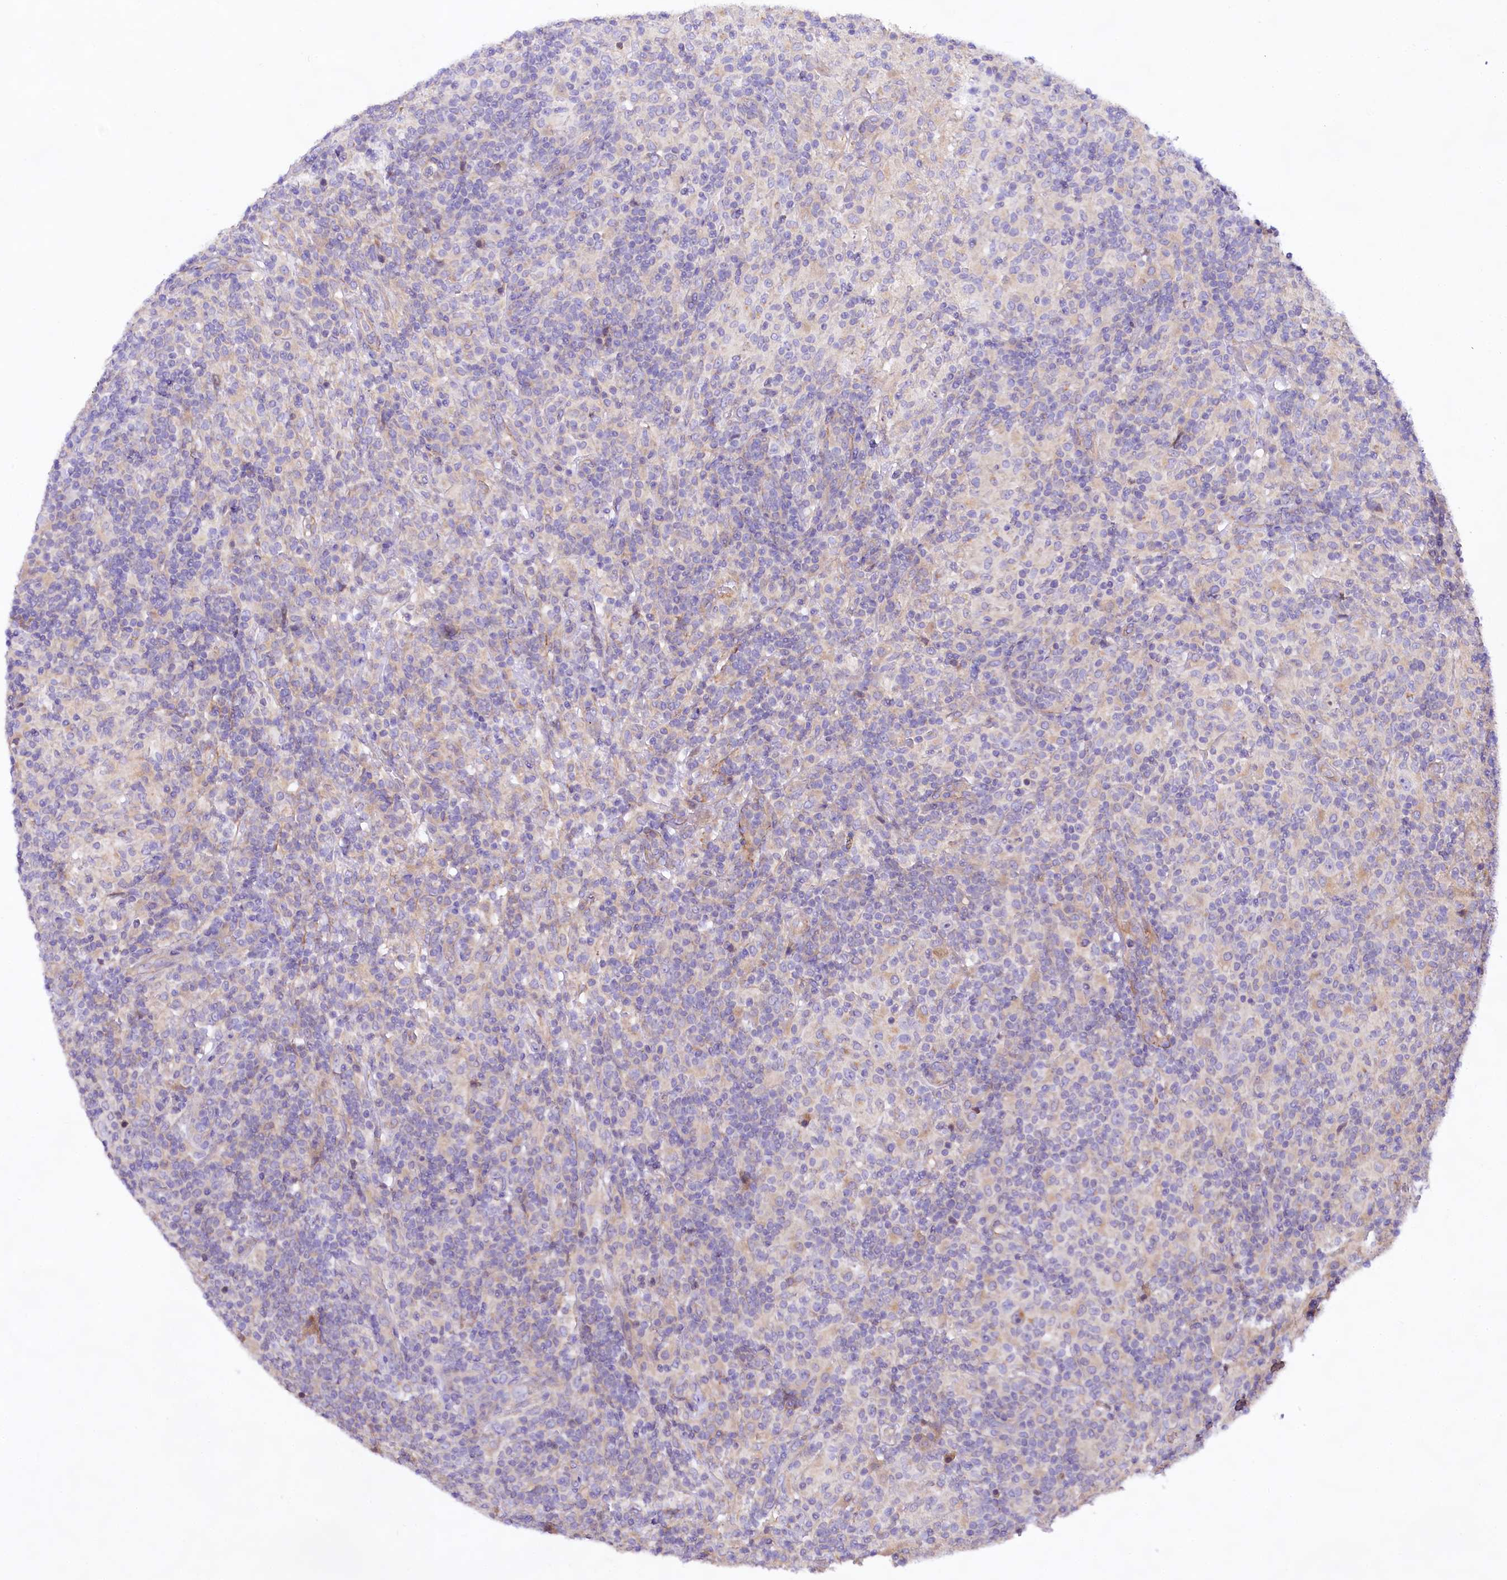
{"staining": {"intensity": "negative", "quantity": "none", "location": "none"}, "tissue": "lymphoma", "cell_type": "Tumor cells", "image_type": "cancer", "snomed": [{"axis": "morphology", "description": "Hodgkin's disease, NOS"}, {"axis": "topography", "description": "Lymph node"}], "caption": "This is an IHC image of human lymphoma. There is no positivity in tumor cells.", "gene": "VPS11", "patient": {"sex": "male", "age": 70}}